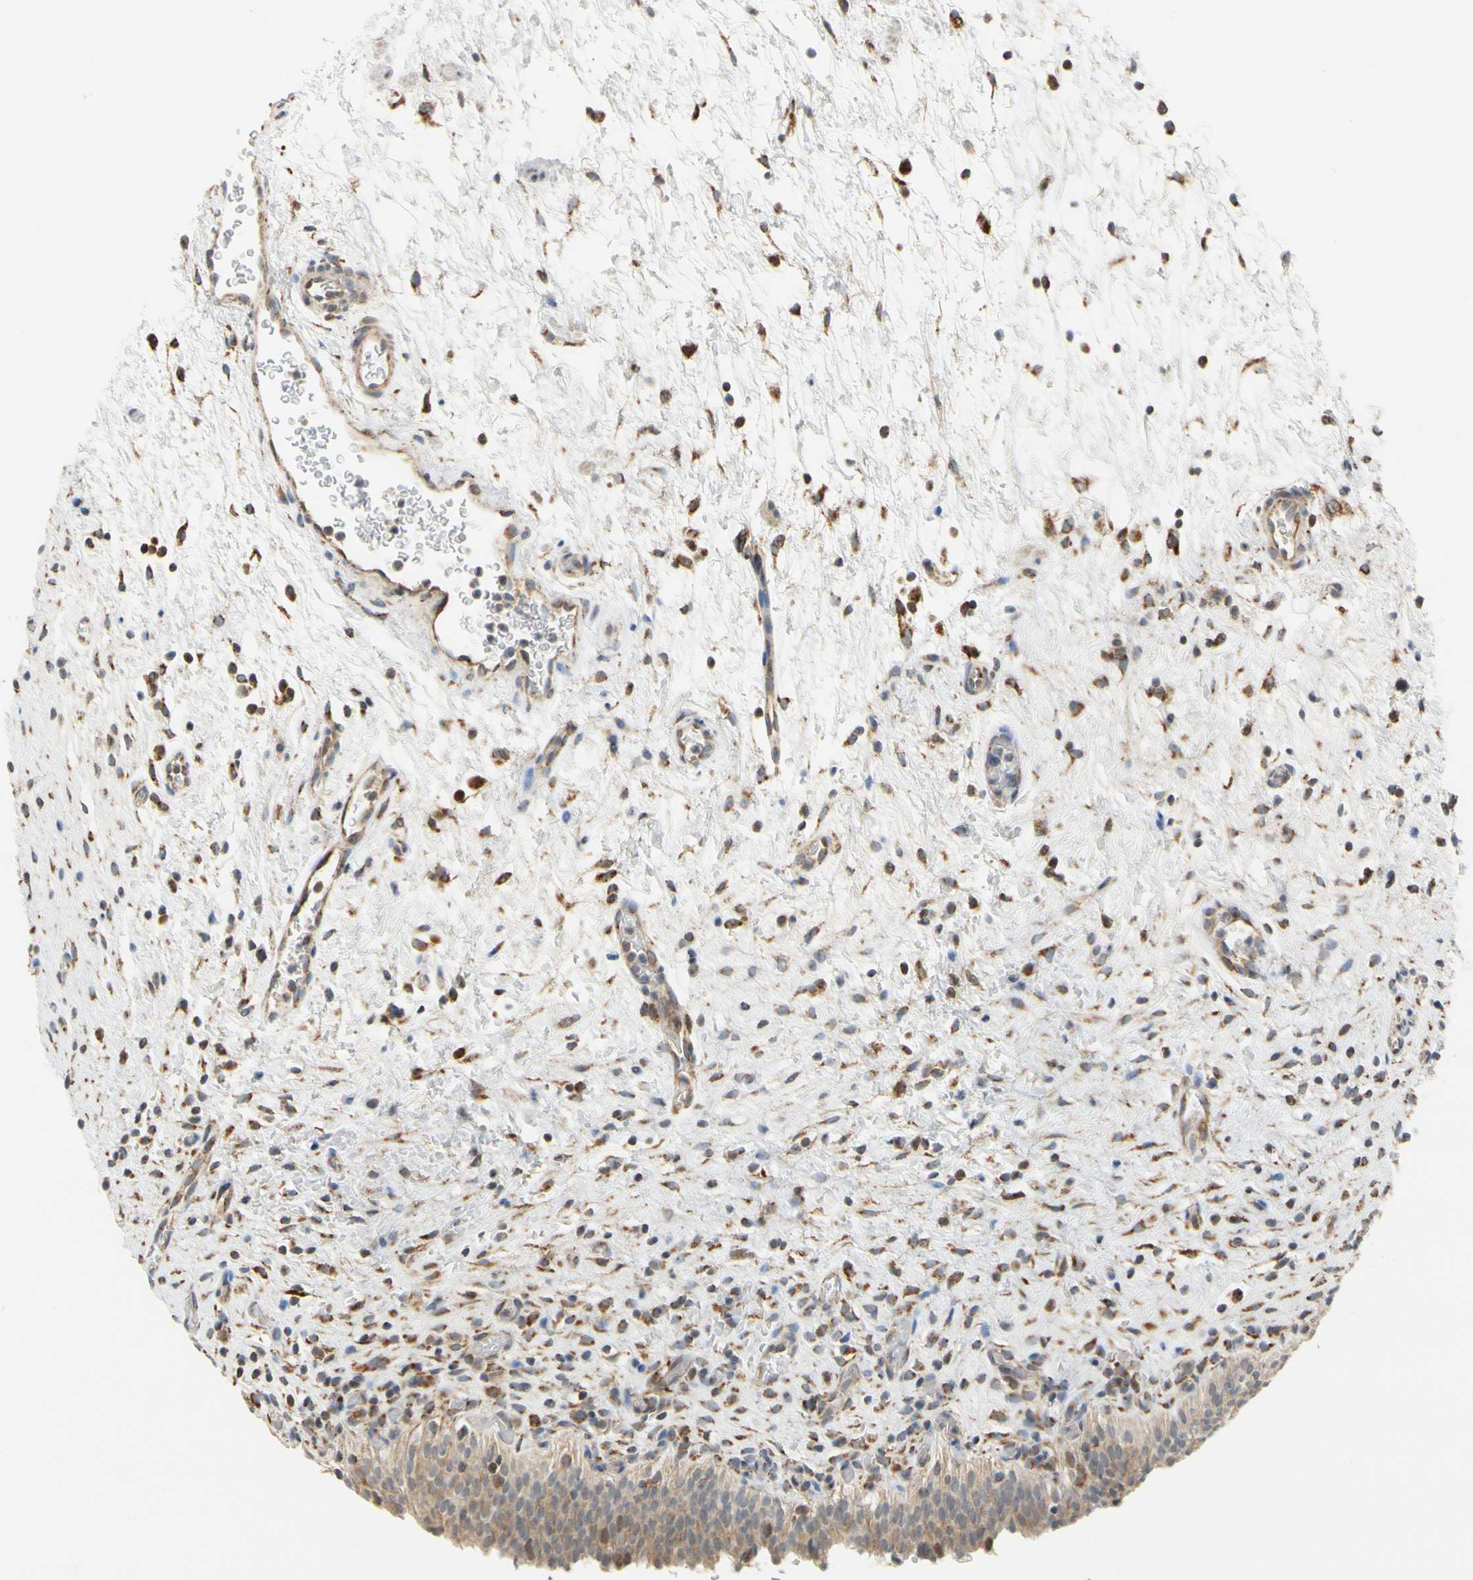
{"staining": {"intensity": "weak", "quantity": ">75%", "location": "cytoplasmic/membranous,nuclear"}, "tissue": "urinary bladder", "cell_type": "Urothelial cells", "image_type": "normal", "snomed": [{"axis": "morphology", "description": "Normal tissue, NOS"}, {"axis": "topography", "description": "Urinary bladder"}], "caption": "Immunohistochemical staining of normal human urinary bladder shows low levels of weak cytoplasmic/membranous,nuclear positivity in approximately >75% of urothelial cells. (DAB (3,3'-diaminobenzidine) IHC with brightfield microscopy, high magnification).", "gene": "SFXN3", "patient": {"sex": "male", "age": 51}}